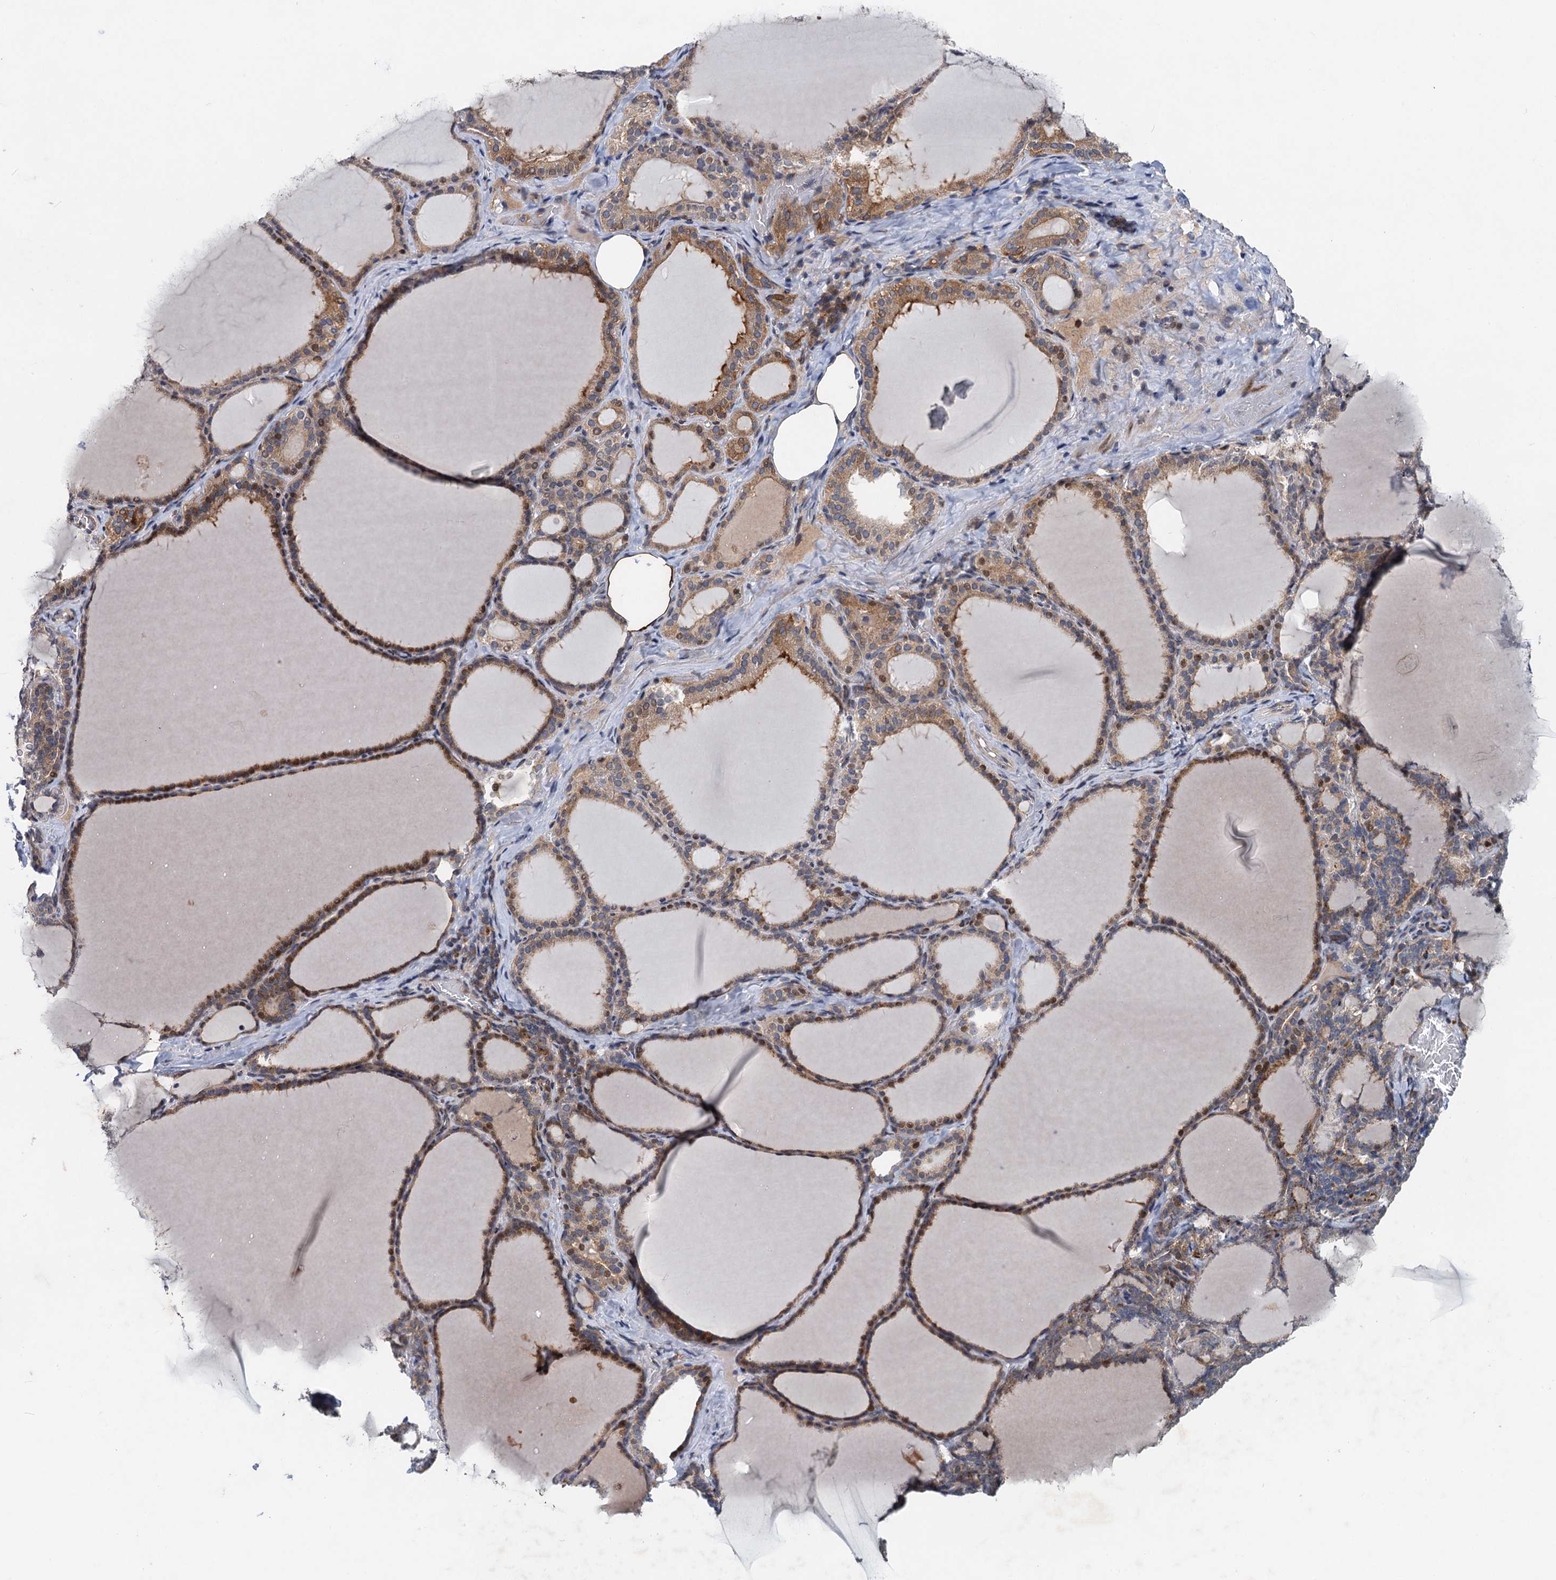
{"staining": {"intensity": "moderate", "quantity": ">75%", "location": "cytoplasmic/membranous"}, "tissue": "thyroid gland", "cell_type": "Glandular cells", "image_type": "normal", "snomed": [{"axis": "morphology", "description": "Normal tissue, NOS"}, {"axis": "topography", "description": "Thyroid gland"}], "caption": "Thyroid gland stained for a protein displays moderate cytoplasmic/membranous positivity in glandular cells. (DAB (3,3'-diaminobenzidine) IHC, brown staining for protein, blue staining for nuclei).", "gene": "NBEA", "patient": {"sex": "female", "age": 39}}